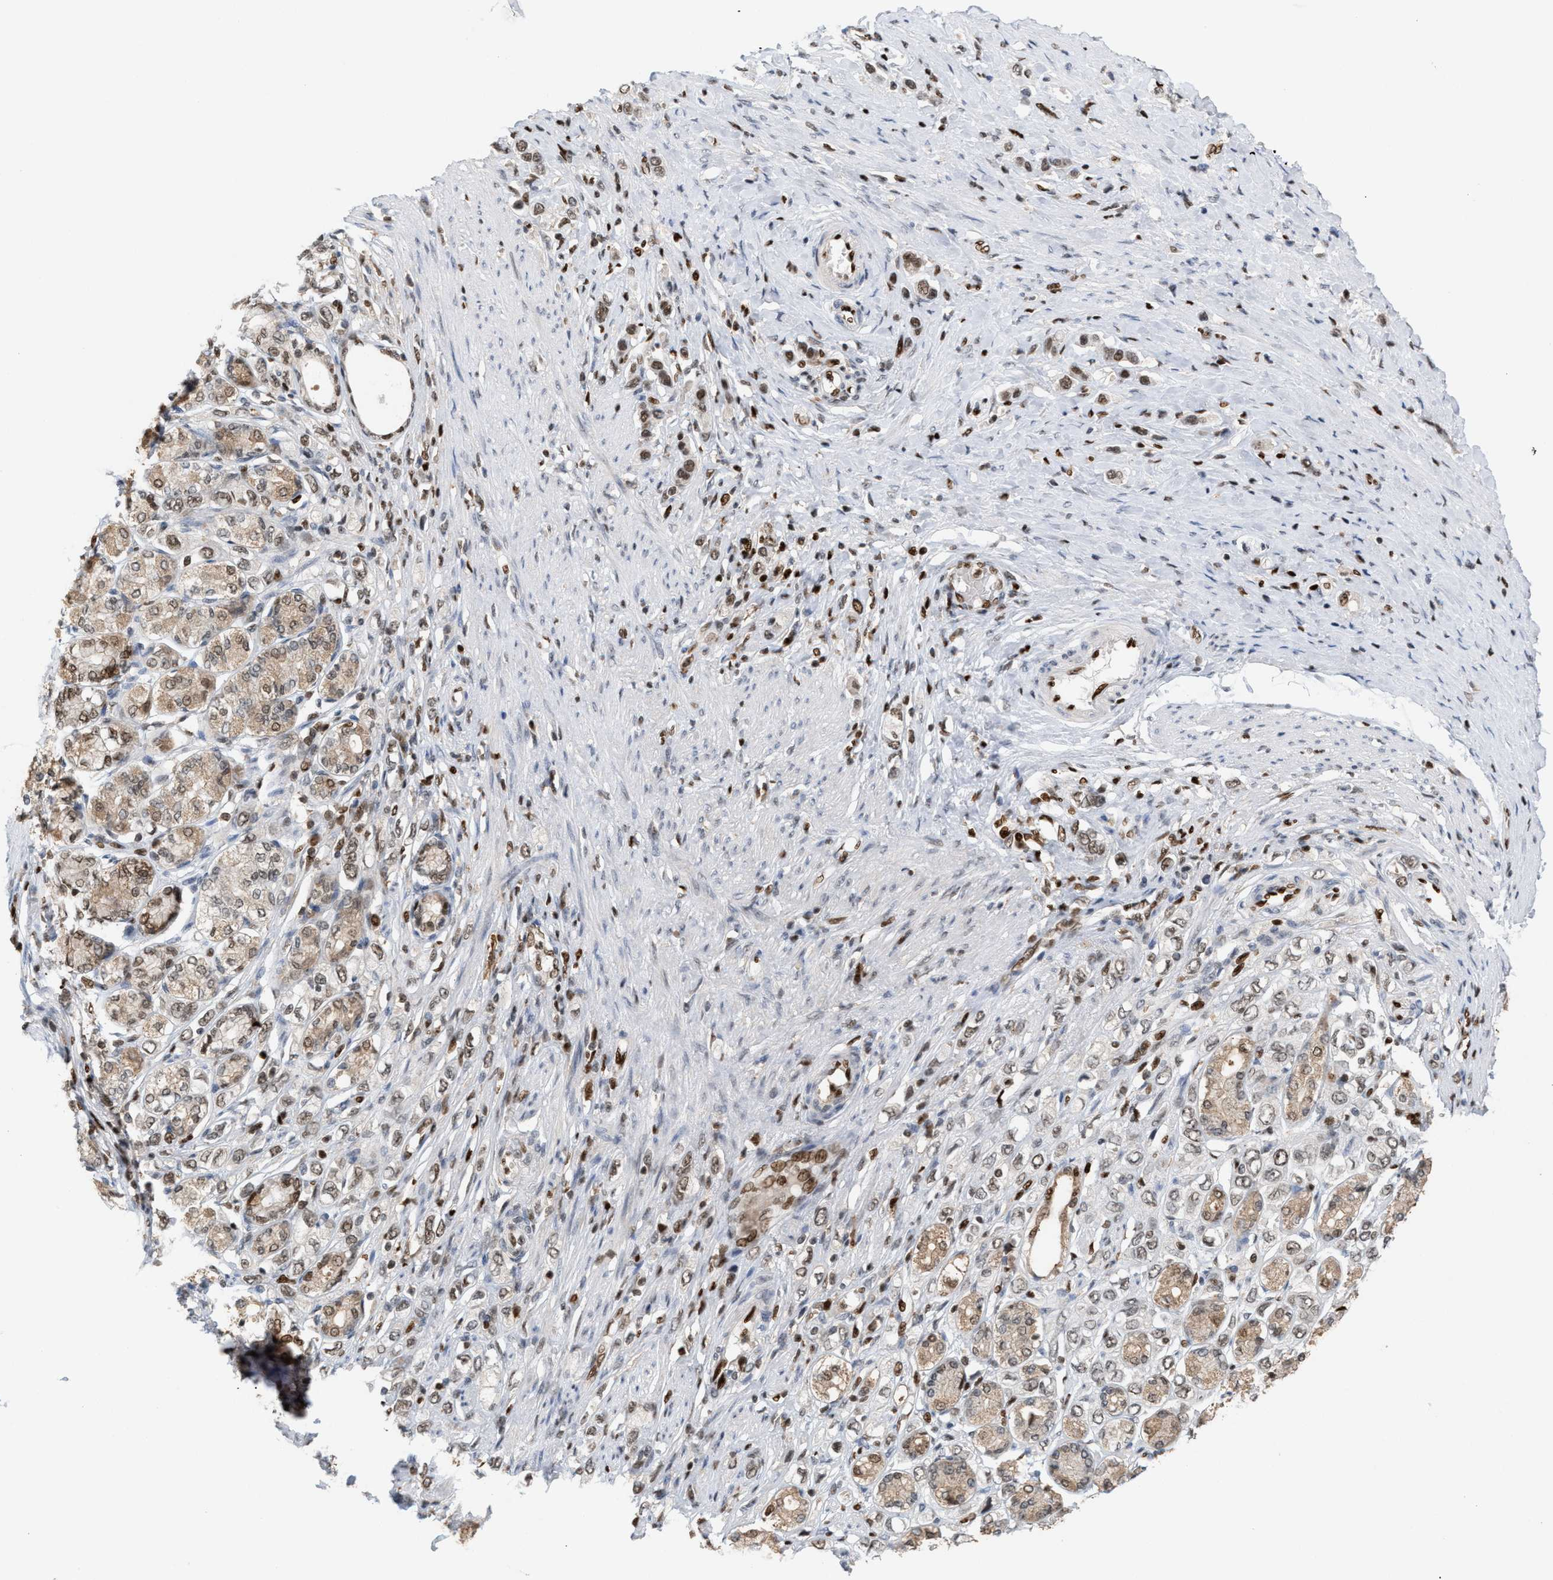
{"staining": {"intensity": "moderate", "quantity": ">75%", "location": "nuclear"}, "tissue": "stomach cancer", "cell_type": "Tumor cells", "image_type": "cancer", "snomed": [{"axis": "morphology", "description": "Adenocarcinoma, NOS"}, {"axis": "topography", "description": "Stomach"}], "caption": "This photomicrograph reveals immunohistochemistry (IHC) staining of human stomach adenocarcinoma, with medium moderate nuclear staining in about >75% of tumor cells.", "gene": "RNASEK-C17orf49", "patient": {"sex": "female", "age": 65}}